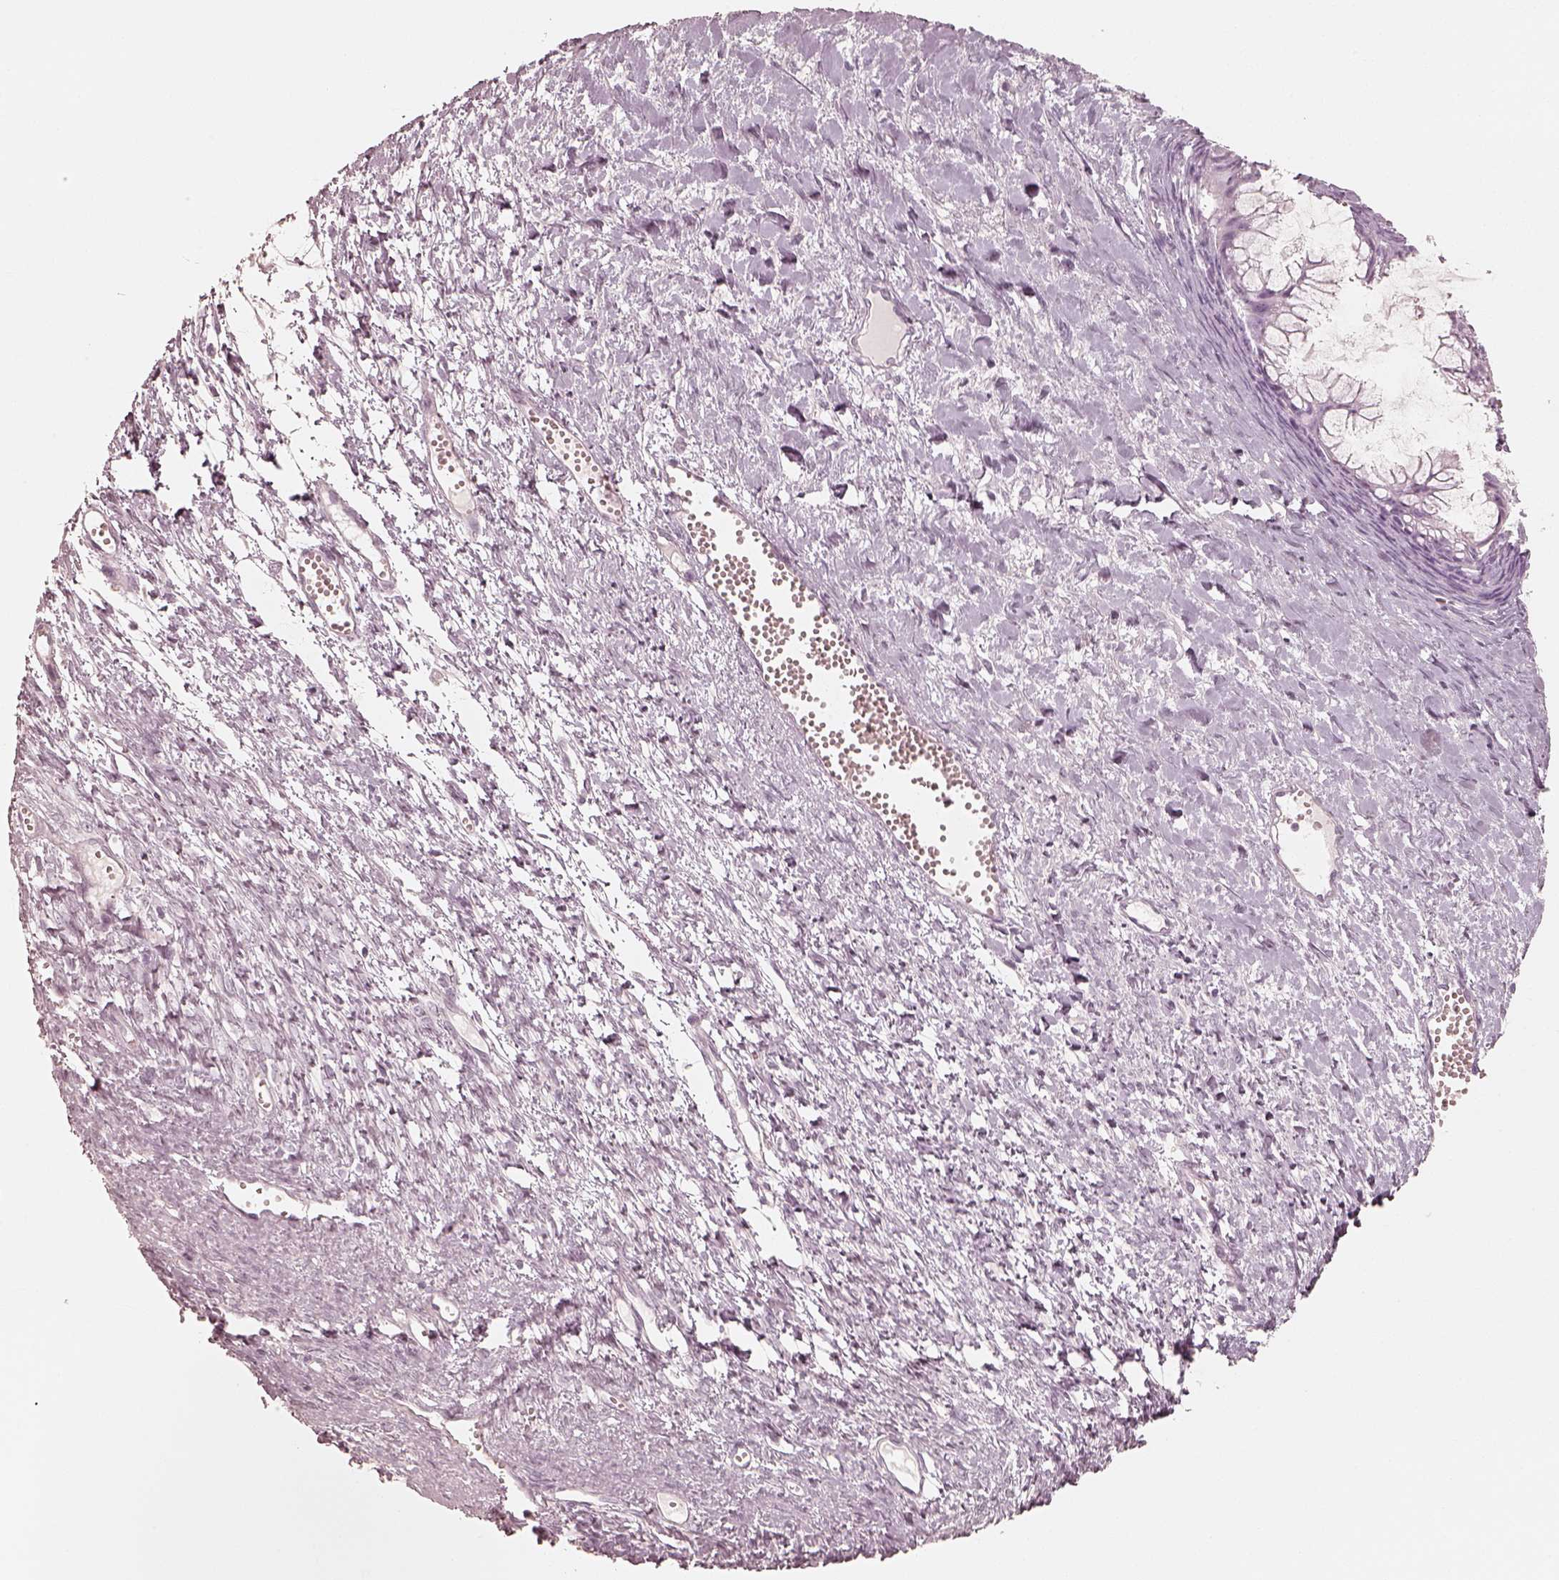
{"staining": {"intensity": "negative", "quantity": "none", "location": "none"}, "tissue": "ovarian cancer", "cell_type": "Tumor cells", "image_type": "cancer", "snomed": [{"axis": "morphology", "description": "Cystadenocarcinoma, mucinous, NOS"}, {"axis": "topography", "description": "Ovary"}], "caption": "The immunohistochemistry photomicrograph has no significant positivity in tumor cells of ovarian cancer (mucinous cystadenocarcinoma) tissue.", "gene": "KRT82", "patient": {"sex": "female", "age": 41}}